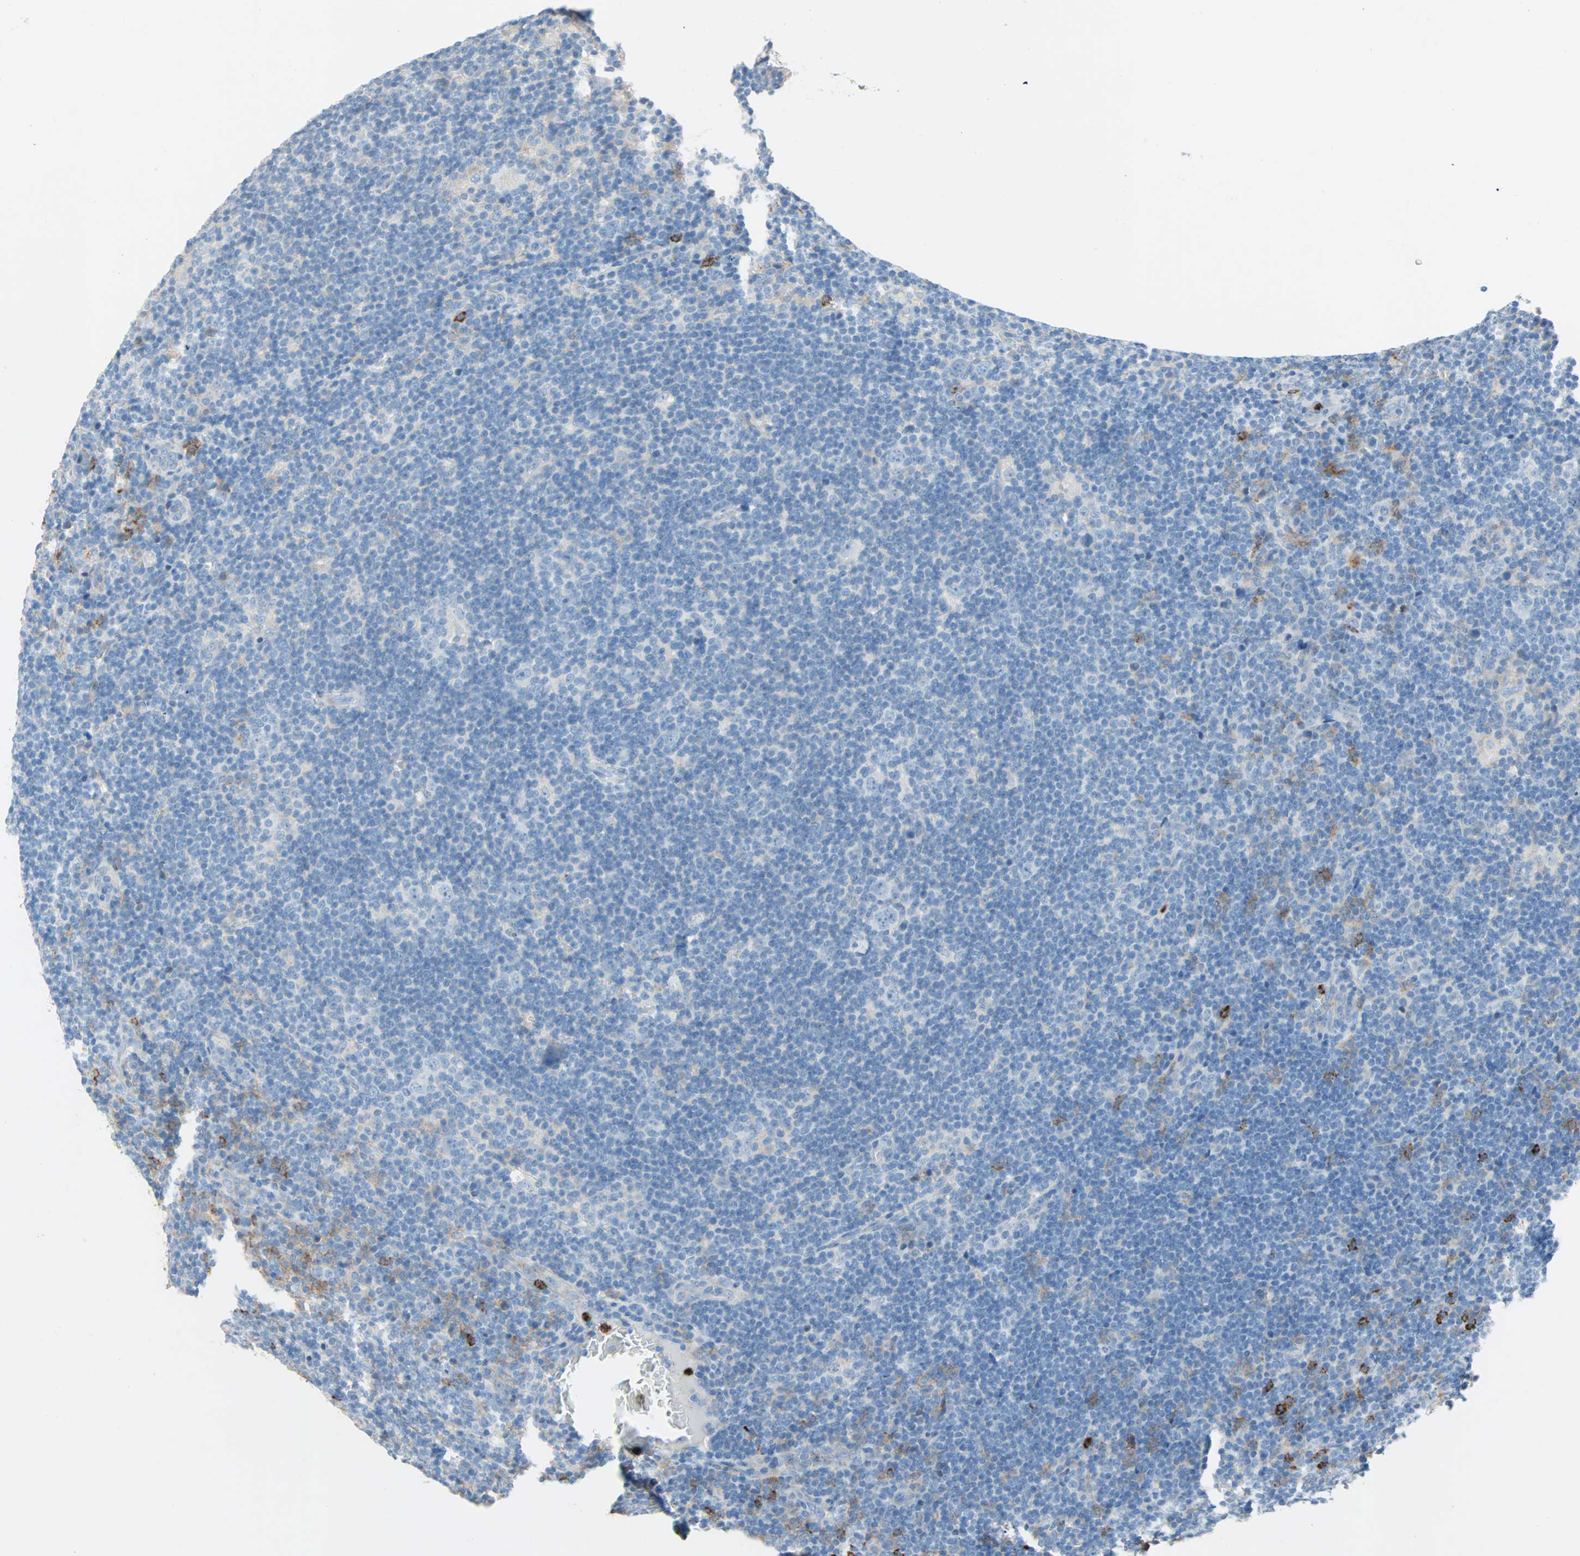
{"staining": {"intensity": "negative", "quantity": "none", "location": "none"}, "tissue": "lymphoma", "cell_type": "Tumor cells", "image_type": "cancer", "snomed": [{"axis": "morphology", "description": "Hodgkin's disease, NOS"}, {"axis": "topography", "description": "Lymph node"}], "caption": "This is an immunohistochemistry (IHC) photomicrograph of Hodgkin's disease. There is no expression in tumor cells.", "gene": "CLEC4A", "patient": {"sex": "female", "age": 57}}